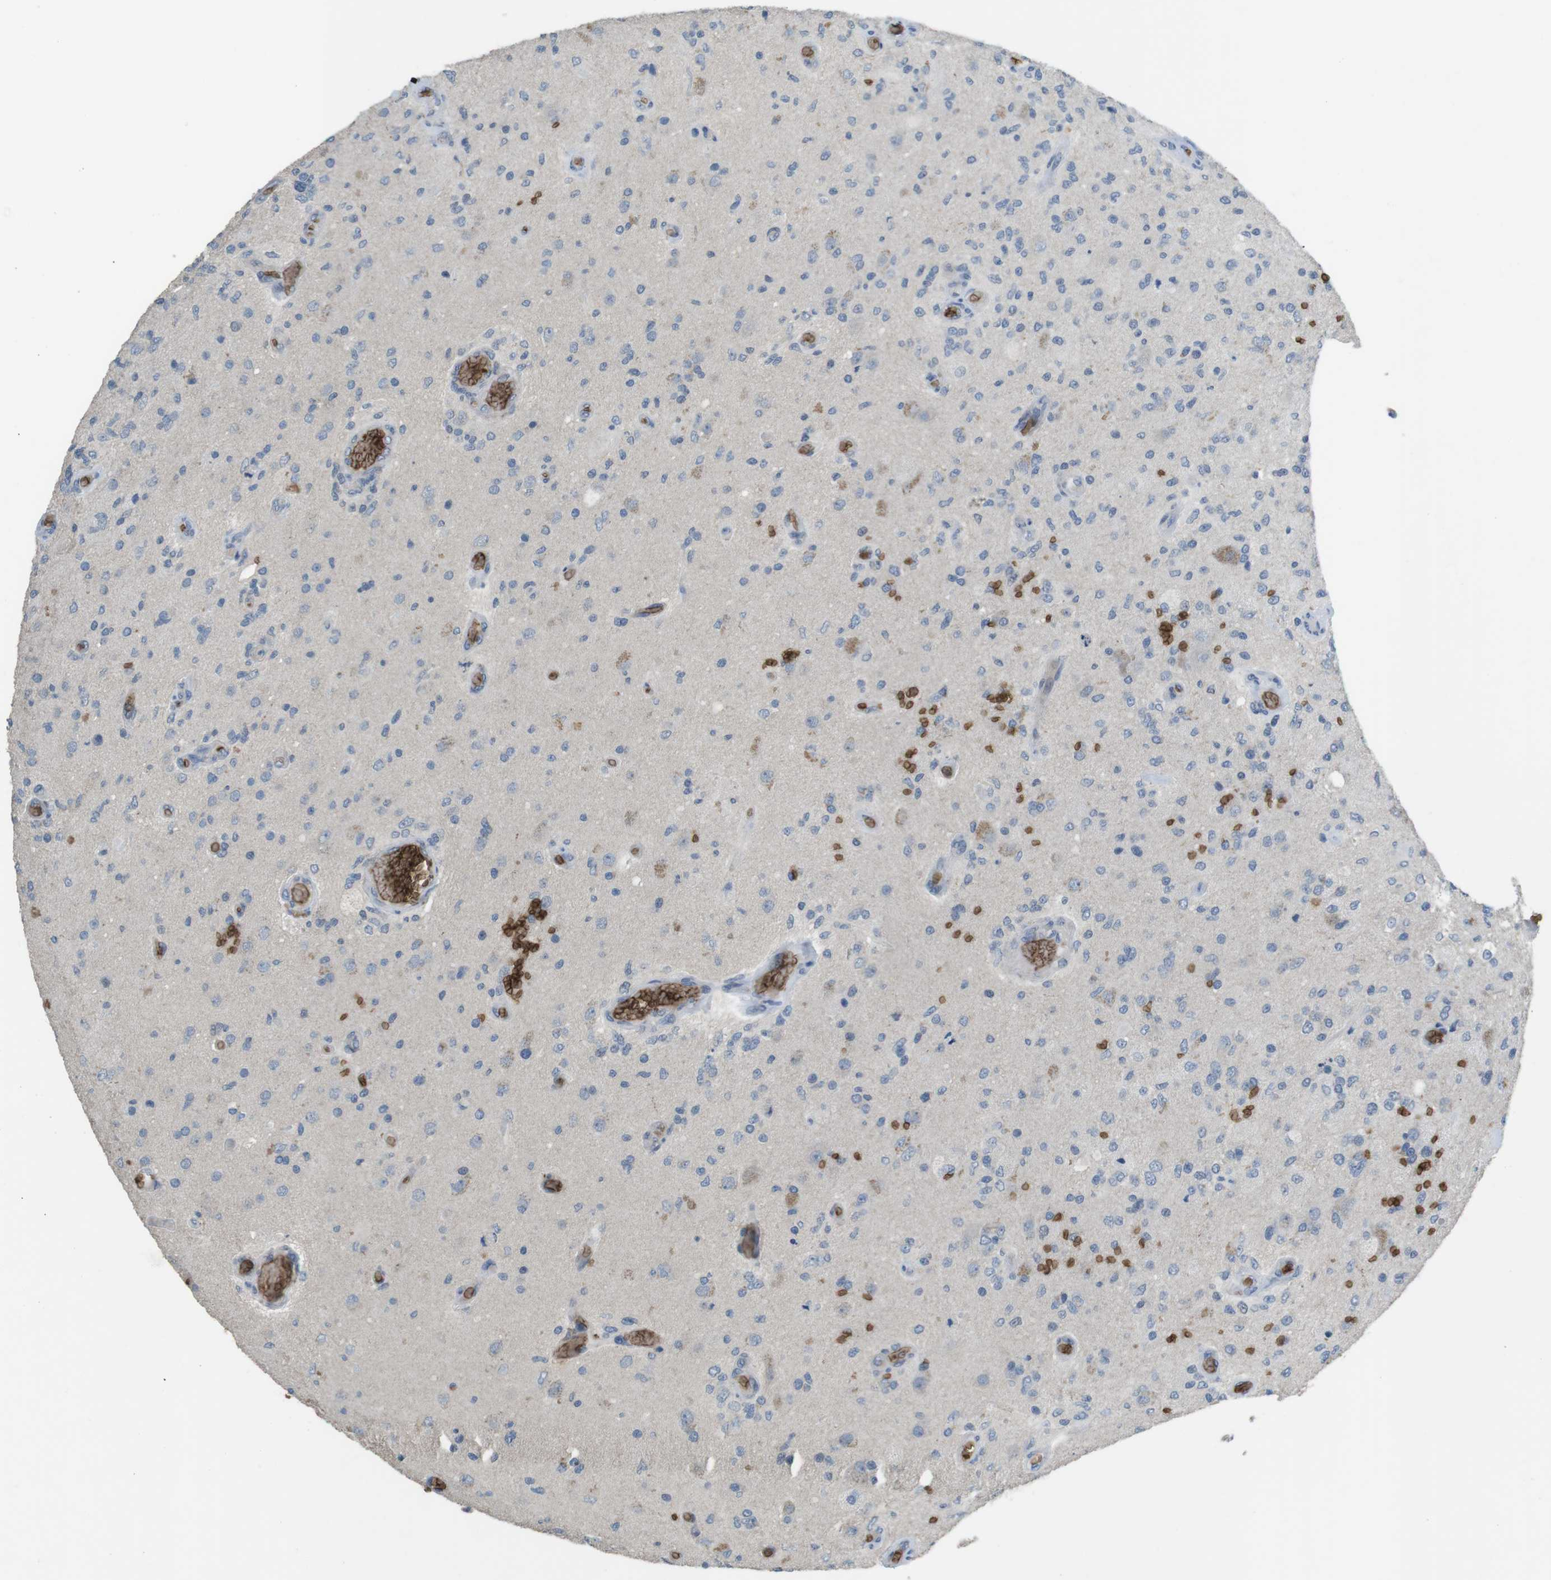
{"staining": {"intensity": "weak", "quantity": "<25%", "location": "cytoplasmic/membranous"}, "tissue": "glioma", "cell_type": "Tumor cells", "image_type": "cancer", "snomed": [{"axis": "morphology", "description": "Normal tissue, NOS"}, {"axis": "morphology", "description": "Glioma, malignant, High grade"}, {"axis": "topography", "description": "Cerebral cortex"}], "caption": "The immunohistochemistry histopathology image has no significant staining in tumor cells of glioma tissue.", "gene": "GYPA", "patient": {"sex": "male", "age": 77}}